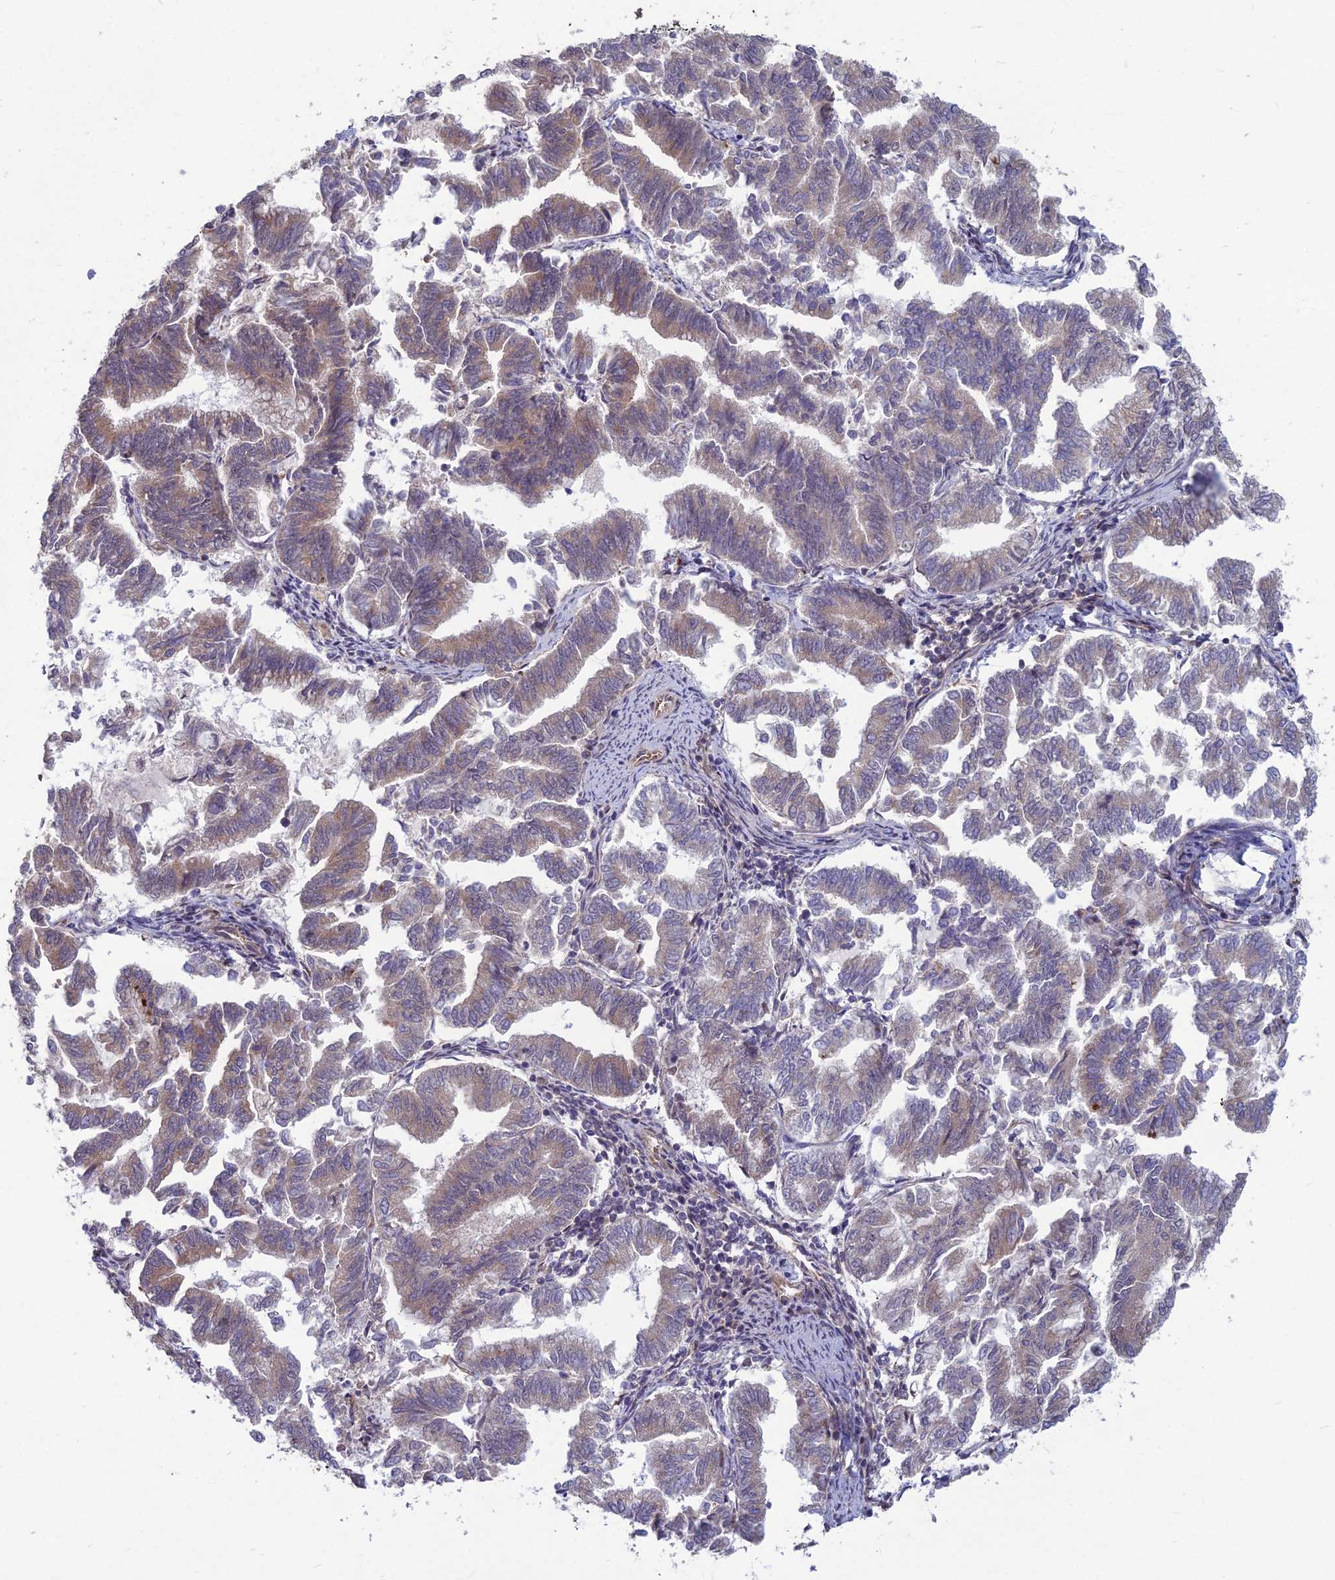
{"staining": {"intensity": "moderate", "quantity": "<25%", "location": "cytoplasmic/membranous"}, "tissue": "endometrial cancer", "cell_type": "Tumor cells", "image_type": "cancer", "snomed": [{"axis": "morphology", "description": "Adenocarcinoma, NOS"}, {"axis": "topography", "description": "Endometrium"}], "caption": "Immunohistochemical staining of human adenocarcinoma (endometrial) shows low levels of moderate cytoplasmic/membranous protein positivity in about <25% of tumor cells.", "gene": "MFSD8", "patient": {"sex": "female", "age": 79}}